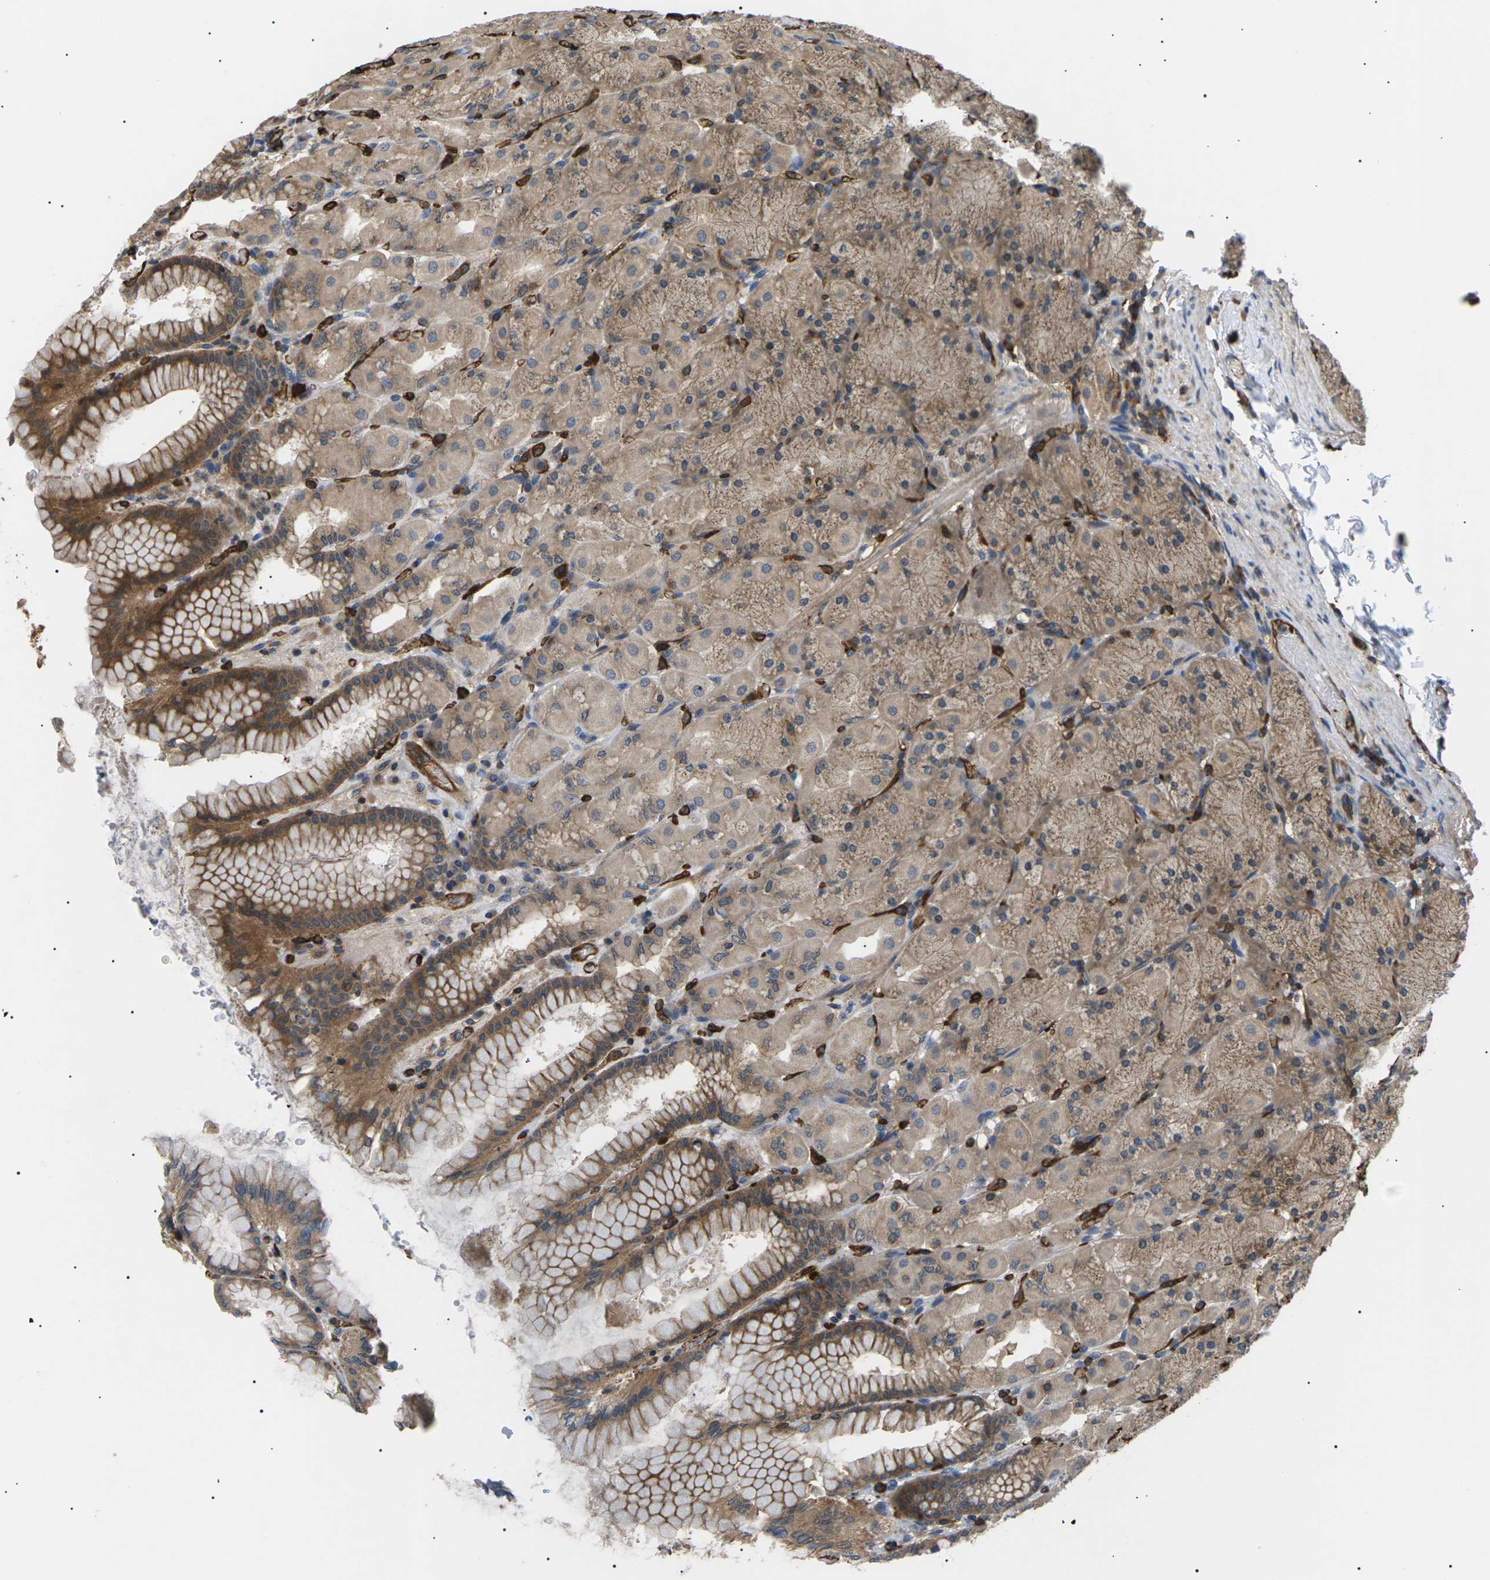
{"staining": {"intensity": "moderate", "quantity": ">75%", "location": "cytoplasmic/membranous"}, "tissue": "stomach", "cell_type": "Glandular cells", "image_type": "normal", "snomed": [{"axis": "morphology", "description": "Normal tissue, NOS"}, {"axis": "topography", "description": "Stomach, upper"}], "caption": "A medium amount of moderate cytoplasmic/membranous expression is seen in approximately >75% of glandular cells in unremarkable stomach. The protein of interest is stained brown, and the nuclei are stained in blue (DAB (3,3'-diaminobenzidine) IHC with brightfield microscopy, high magnification).", "gene": "TMTC4", "patient": {"sex": "female", "age": 56}}